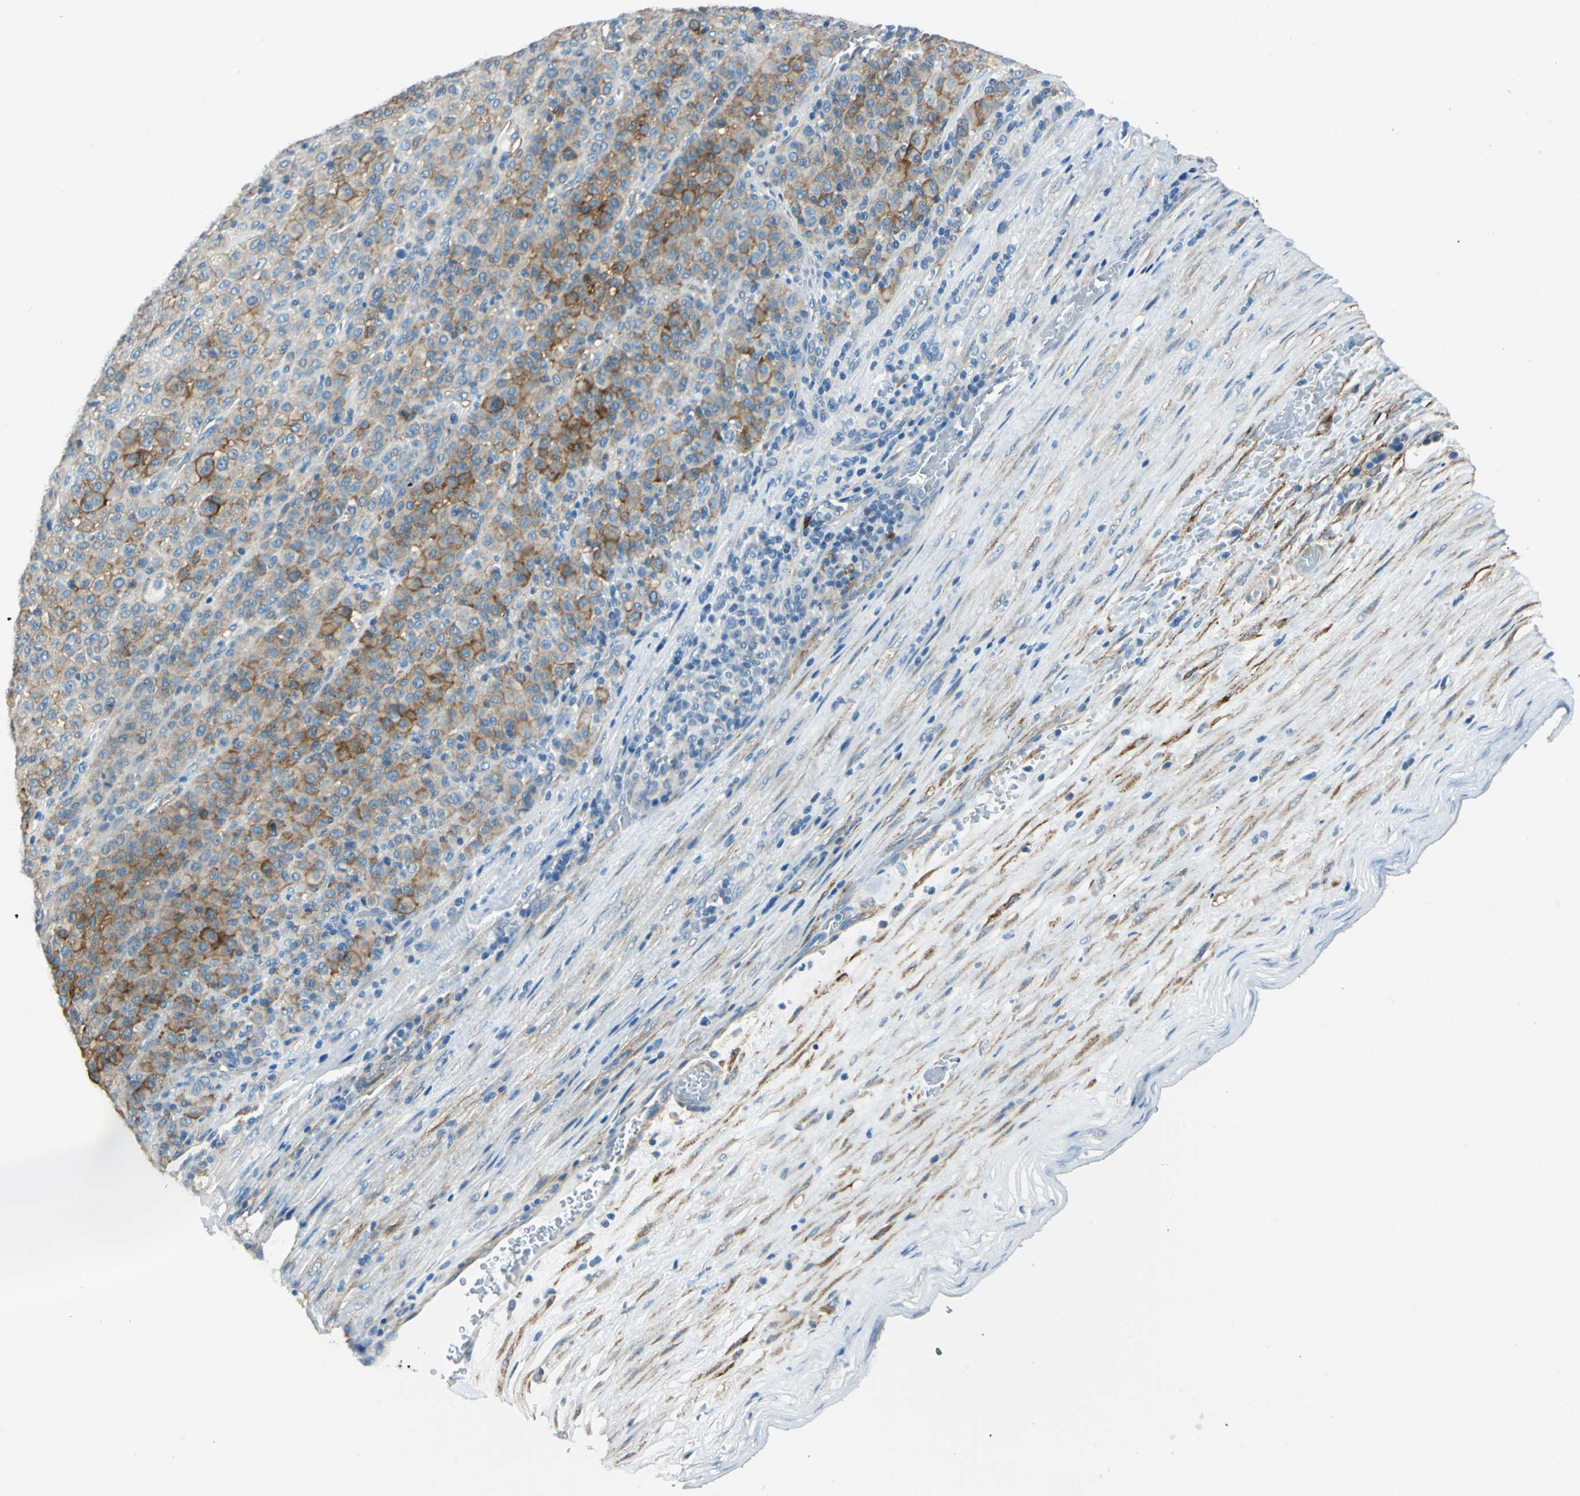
{"staining": {"intensity": "strong", "quantity": ">75%", "location": "cytoplasmic/membranous"}, "tissue": "melanoma", "cell_type": "Tumor cells", "image_type": "cancer", "snomed": [{"axis": "morphology", "description": "Malignant melanoma, Metastatic site"}, {"axis": "topography", "description": "Pancreas"}], "caption": "Melanoma stained with a brown dye exhibits strong cytoplasmic/membranous positive expression in about >75% of tumor cells.", "gene": "AKAP12", "patient": {"sex": "female", "age": 30}}